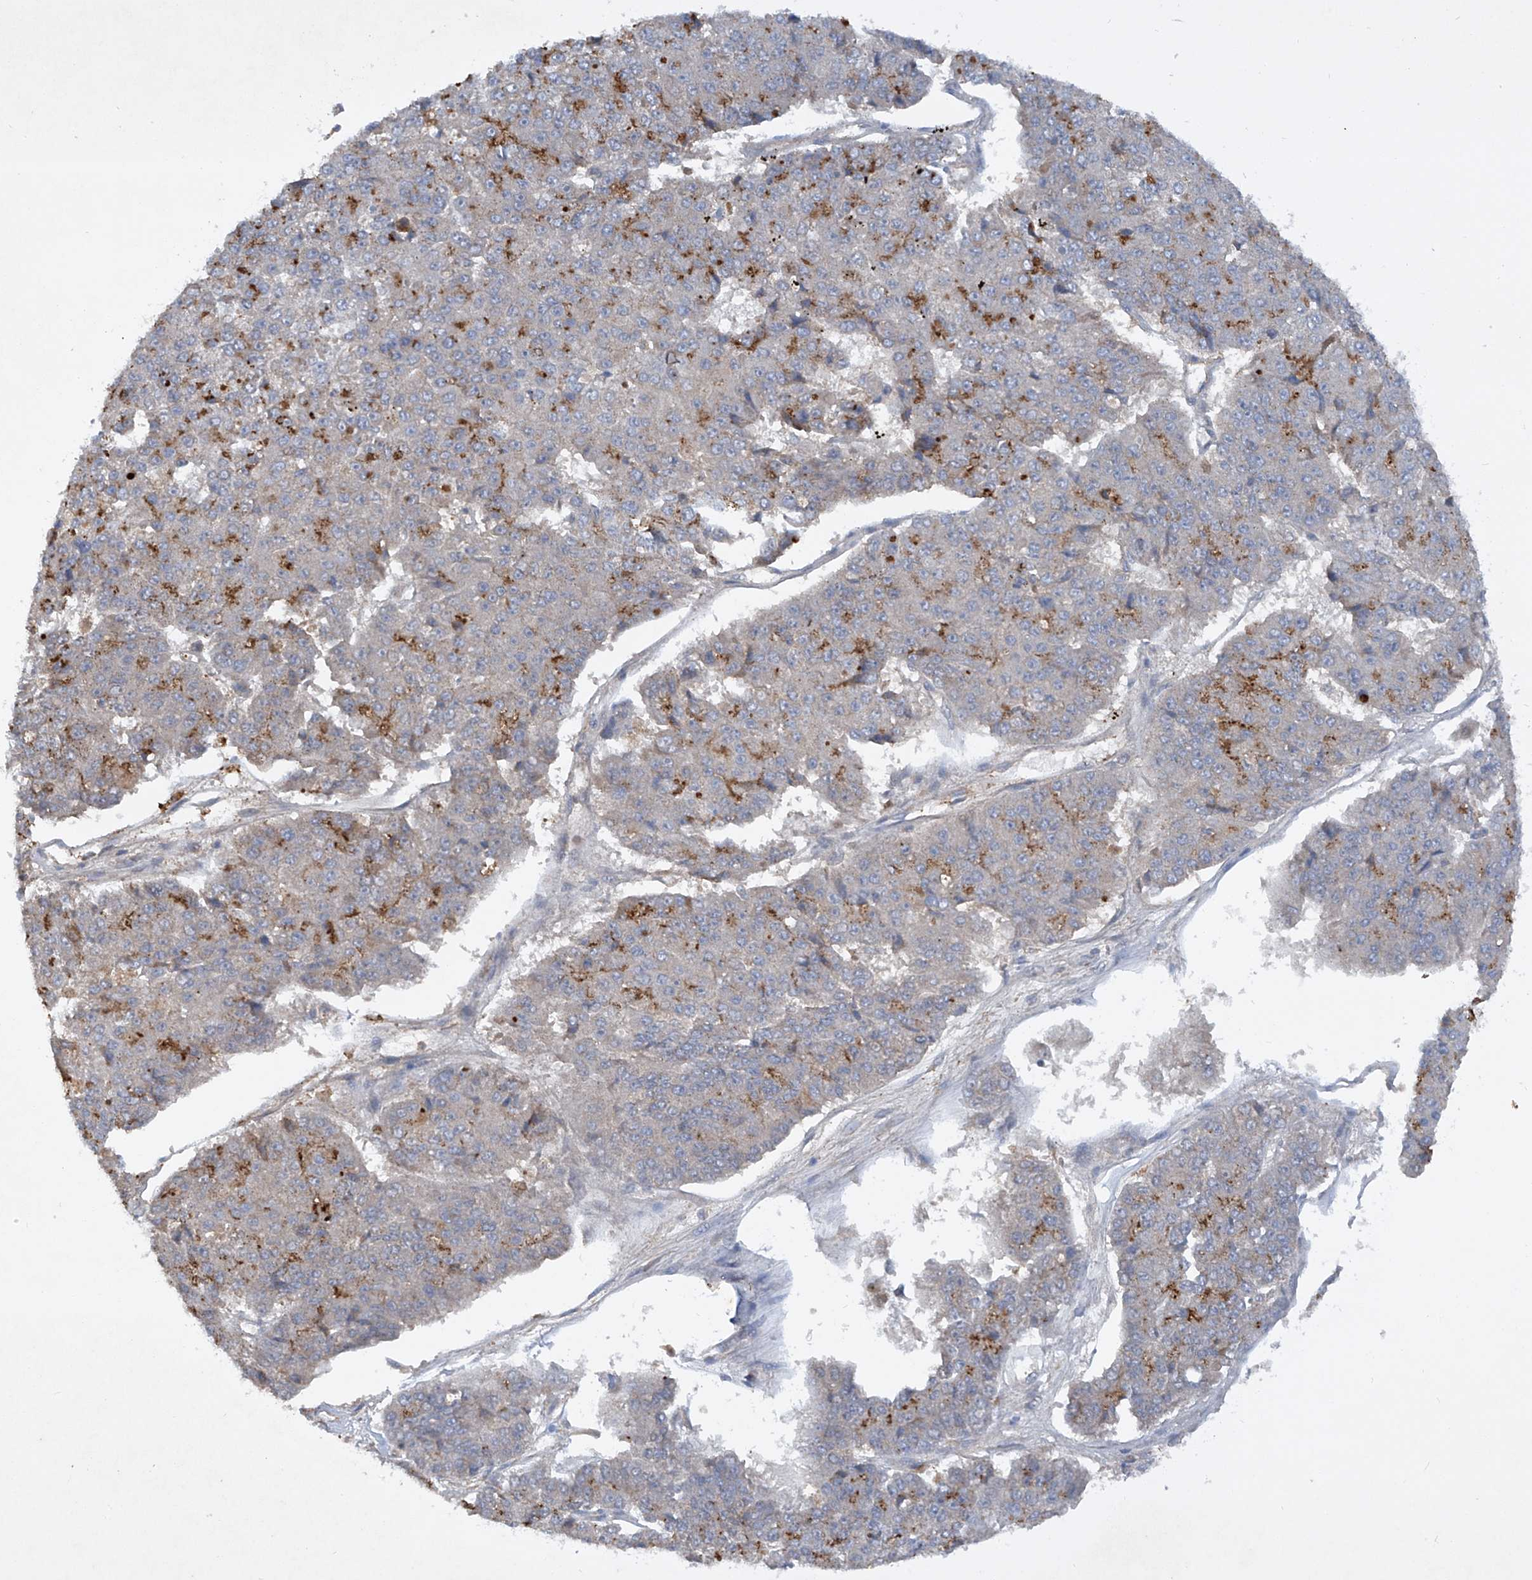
{"staining": {"intensity": "moderate", "quantity": "<25%", "location": "cytoplasmic/membranous"}, "tissue": "pancreatic cancer", "cell_type": "Tumor cells", "image_type": "cancer", "snomed": [{"axis": "morphology", "description": "Adenocarcinoma, NOS"}, {"axis": "topography", "description": "Pancreas"}], "caption": "Adenocarcinoma (pancreatic) stained for a protein (brown) reveals moderate cytoplasmic/membranous positive positivity in about <25% of tumor cells.", "gene": "HAS3", "patient": {"sex": "male", "age": 50}}